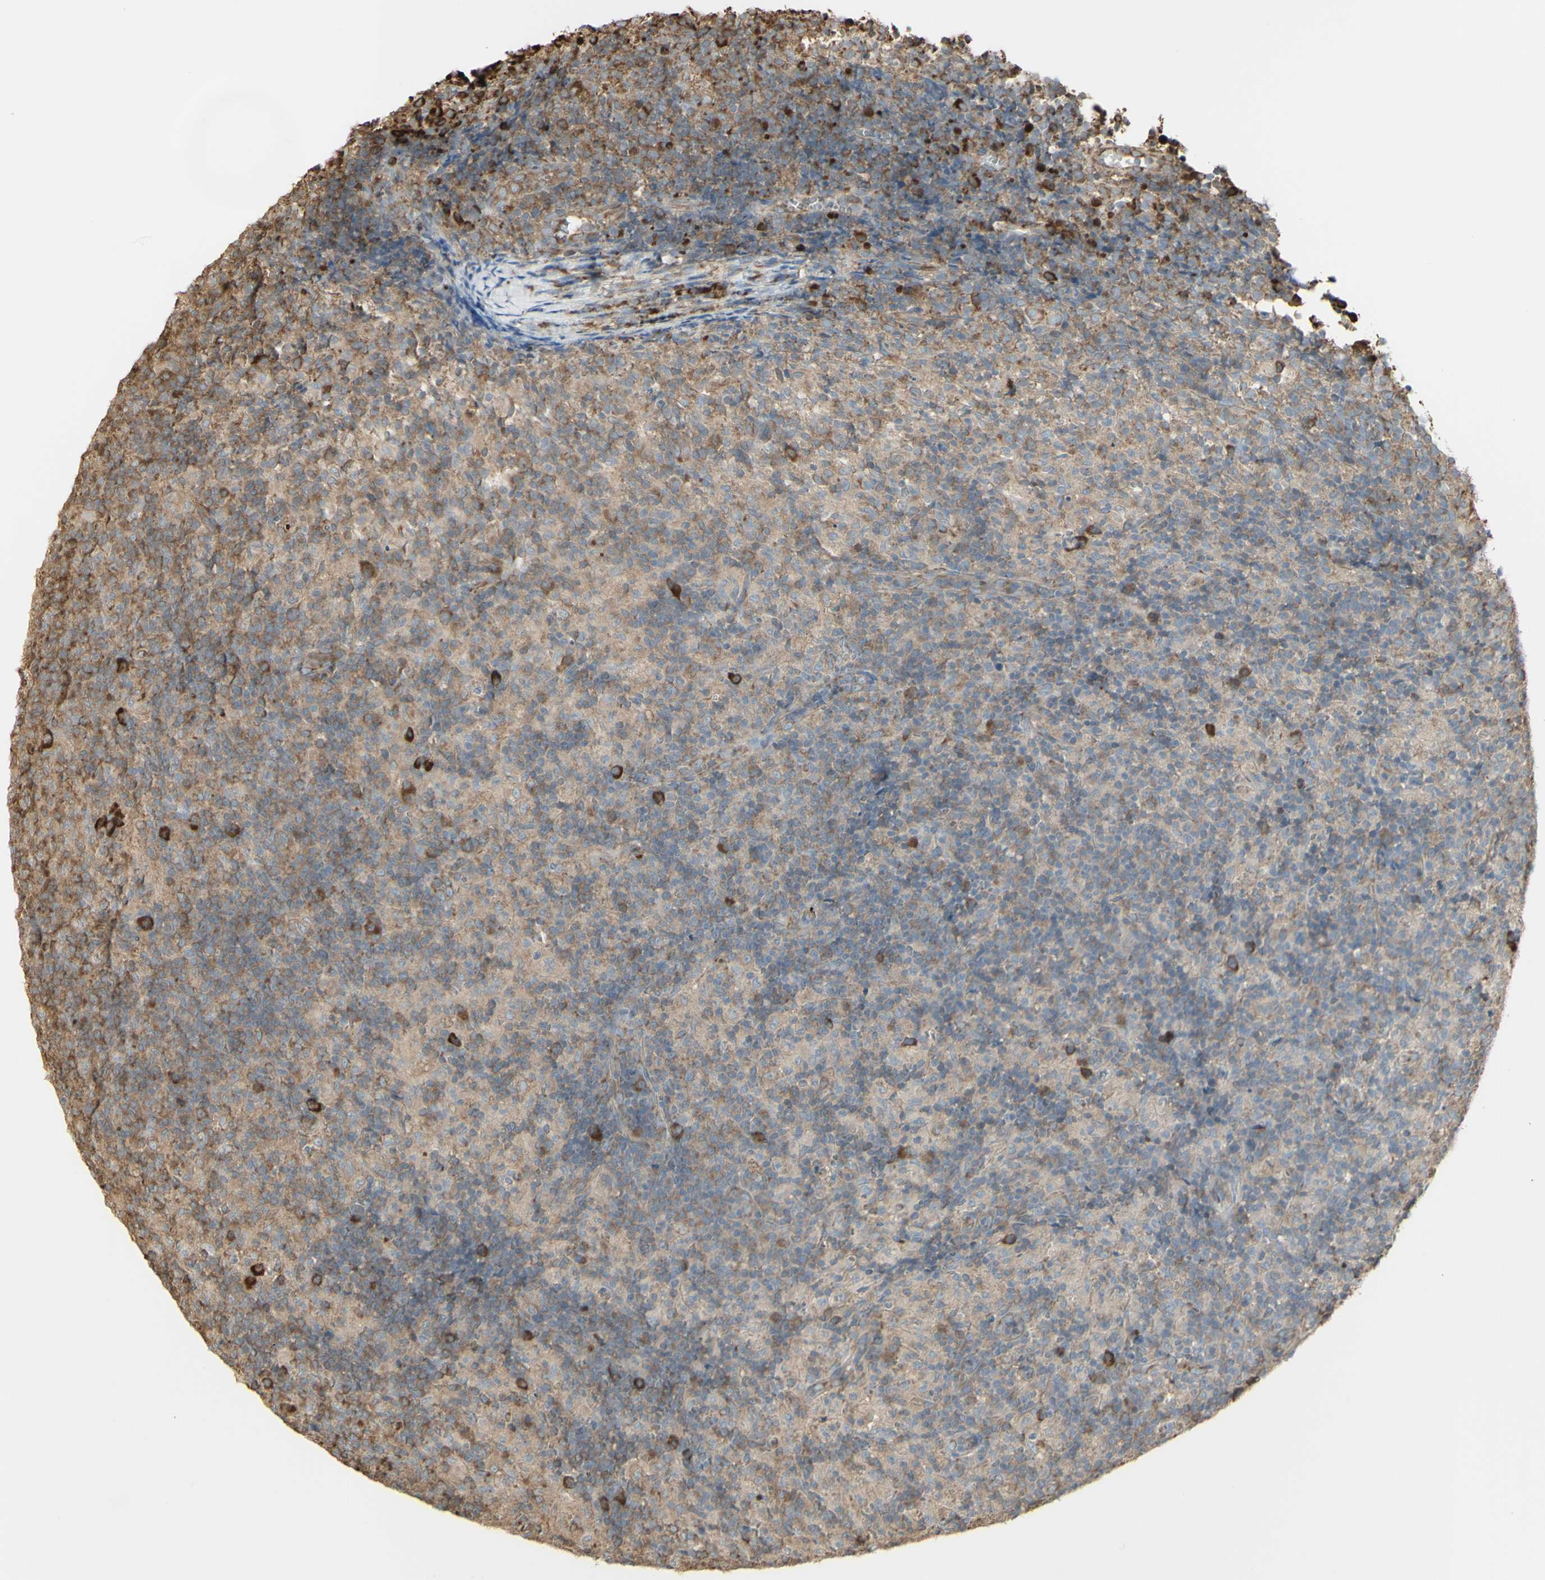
{"staining": {"intensity": "moderate", "quantity": "<25%", "location": "cytoplasmic/membranous"}, "tissue": "lymph node", "cell_type": "Germinal center cells", "image_type": "normal", "snomed": [{"axis": "morphology", "description": "Normal tissue, NOS"}, {"axis": "morphology", "description": "Inflammation, NOS"}, {"axis": "topography", "description": "Lymph node"}], "caption": "IHC of benign lymph node demonstrates low levels of moderate cytoplasmic/membranous positivity in approximately <25% of germinal center cells. The protein of interest is shown in brown color, while the nuclei are stained blue.", "gene": "EEF1B2", "patient": {"sex": "male", "age": 55}}